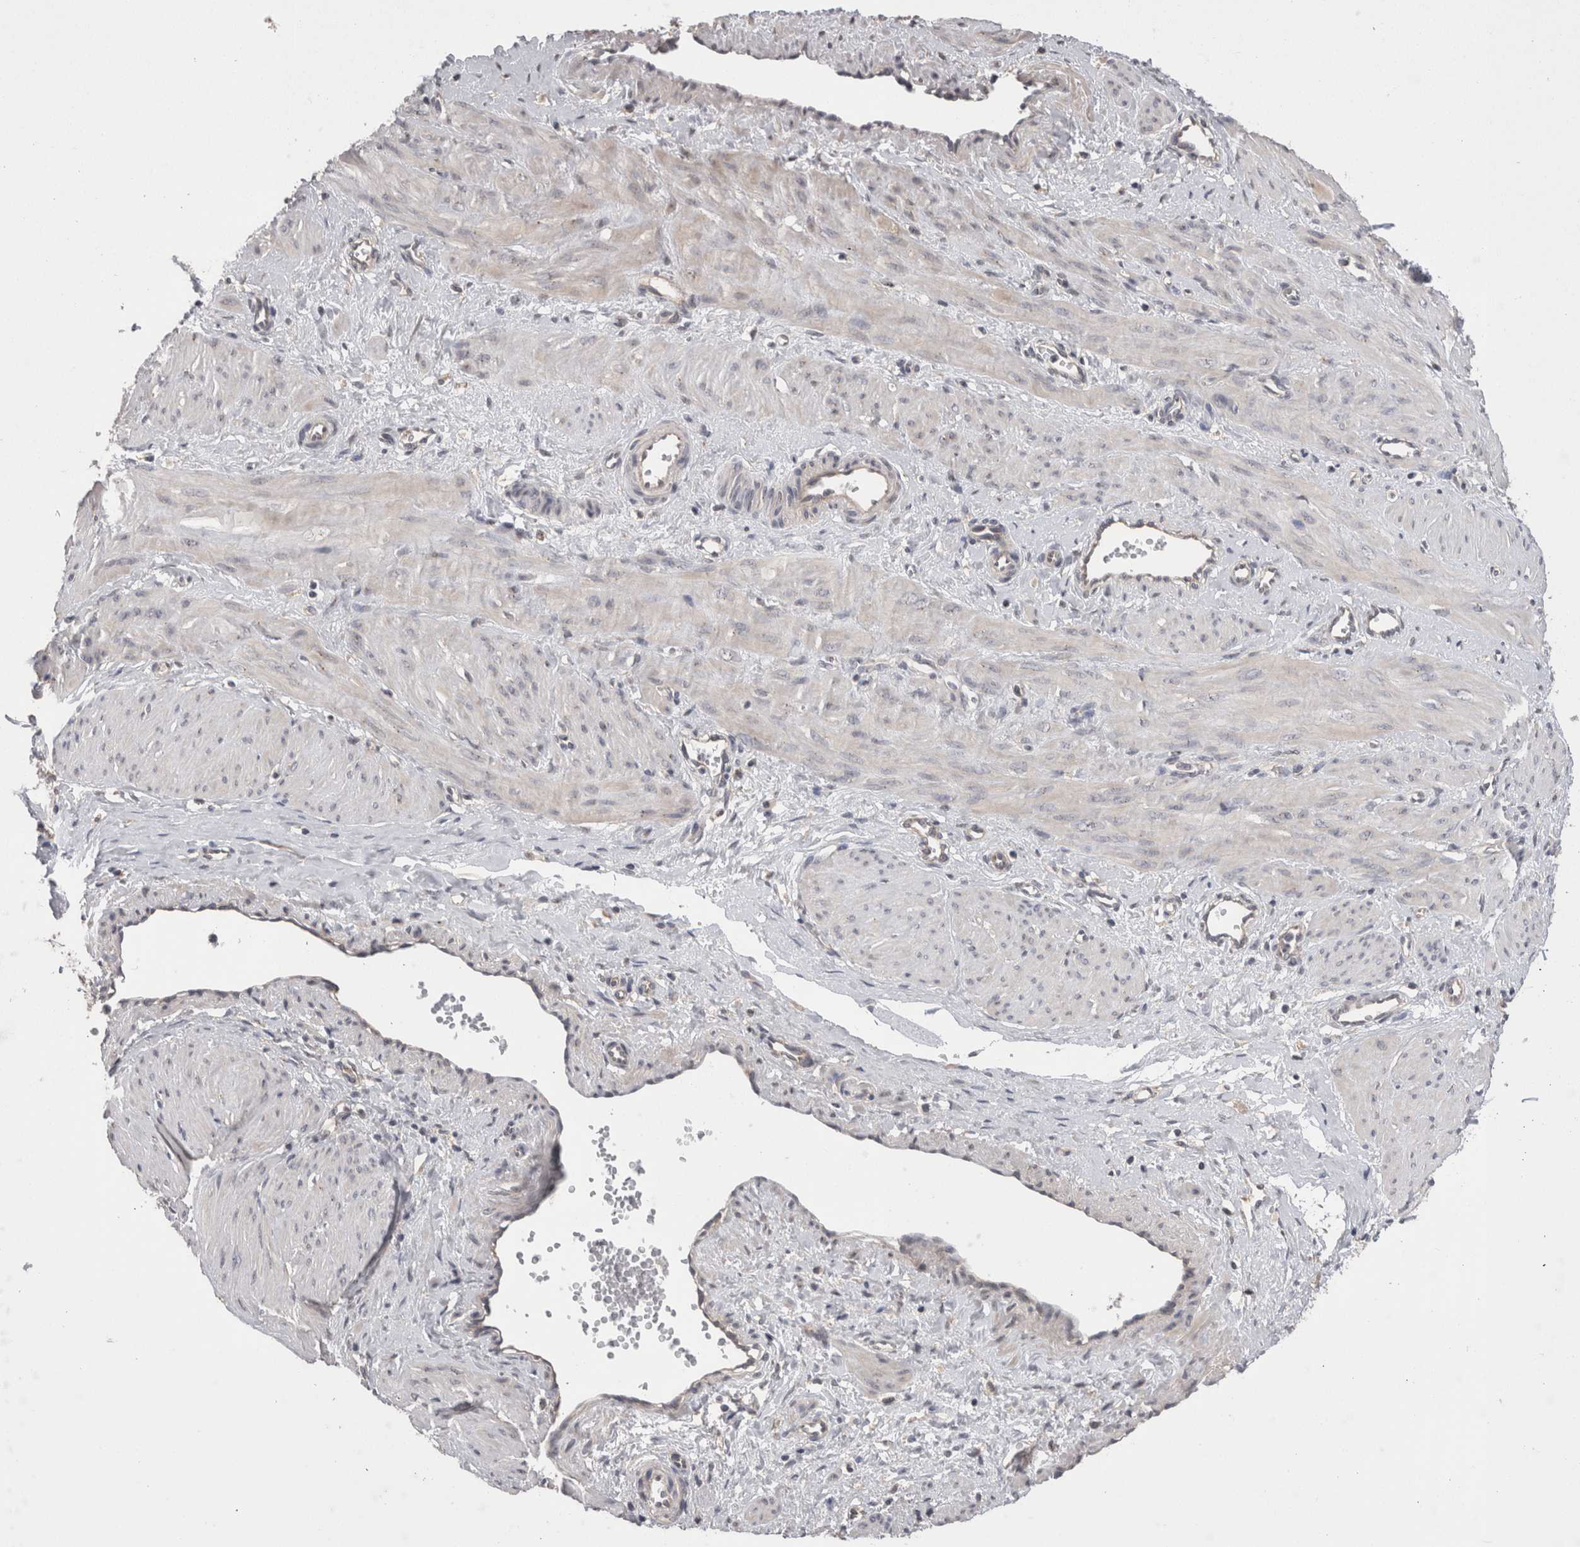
{"staining": {"intensity": "negative", "quantity": "none", "location": "none"}, "tissue": "smooth muscle", "cell_type": "Smooth muscle cells", "image_type": "normal", "snomed": [{"axis": "morphology", "description": "Normal tissue, NOS"}, {"axis": "topography", "description": "Endometrium"}], "caption": "DAB (3,3'-diaminobenzidine) immunohistochemical staining of normal smooth muscle displays no significant expression in smooth muscle cells.", "gene": "DCTN6", "patient": {"sex": "female", "age": 33}}